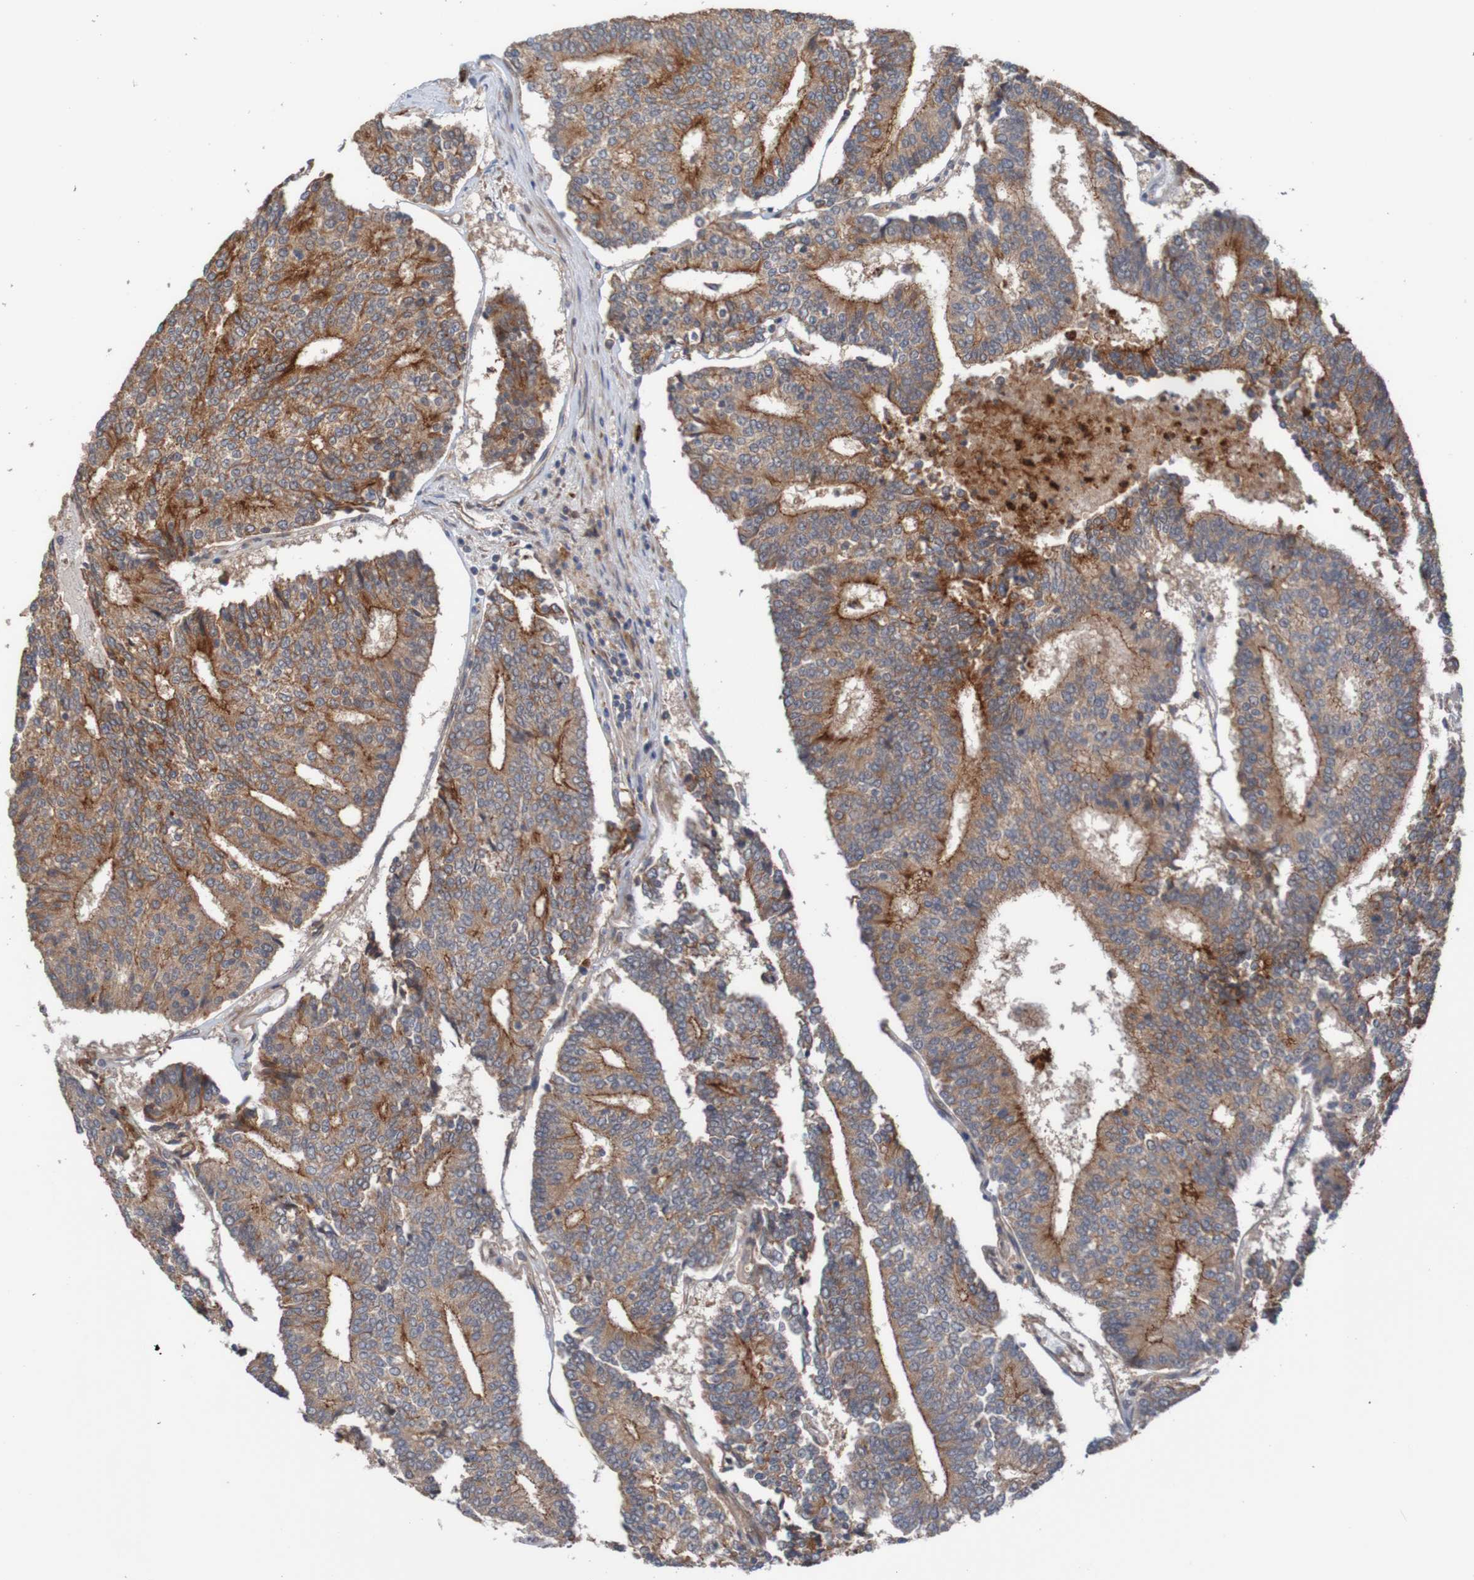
{"staining": {"intensity": "moderate", "quantity": ">75%", "location": "cytoplasmic/membranous"}, "tissue": "prostate cancer", "cell_type": "Tumor cells", "image_type": "cancer", "snomed": [{"axis": "morphology", "description": "Normal tissue, NOS"}, {"axis": "morphology", "description": "Adenocarcinoma, High grade"}, {"axis": "topography", "description": "Prostate"}, {"axis": "topography", "description": "Seminal veicle"}], "caption": "Protein staining reveals moderate cytoplasmic/membranous expression in about >75% of tumor cells in prostate cancer.", "gene": "ST8SIA6", "patient": {"sex": "male", "age": 55}}